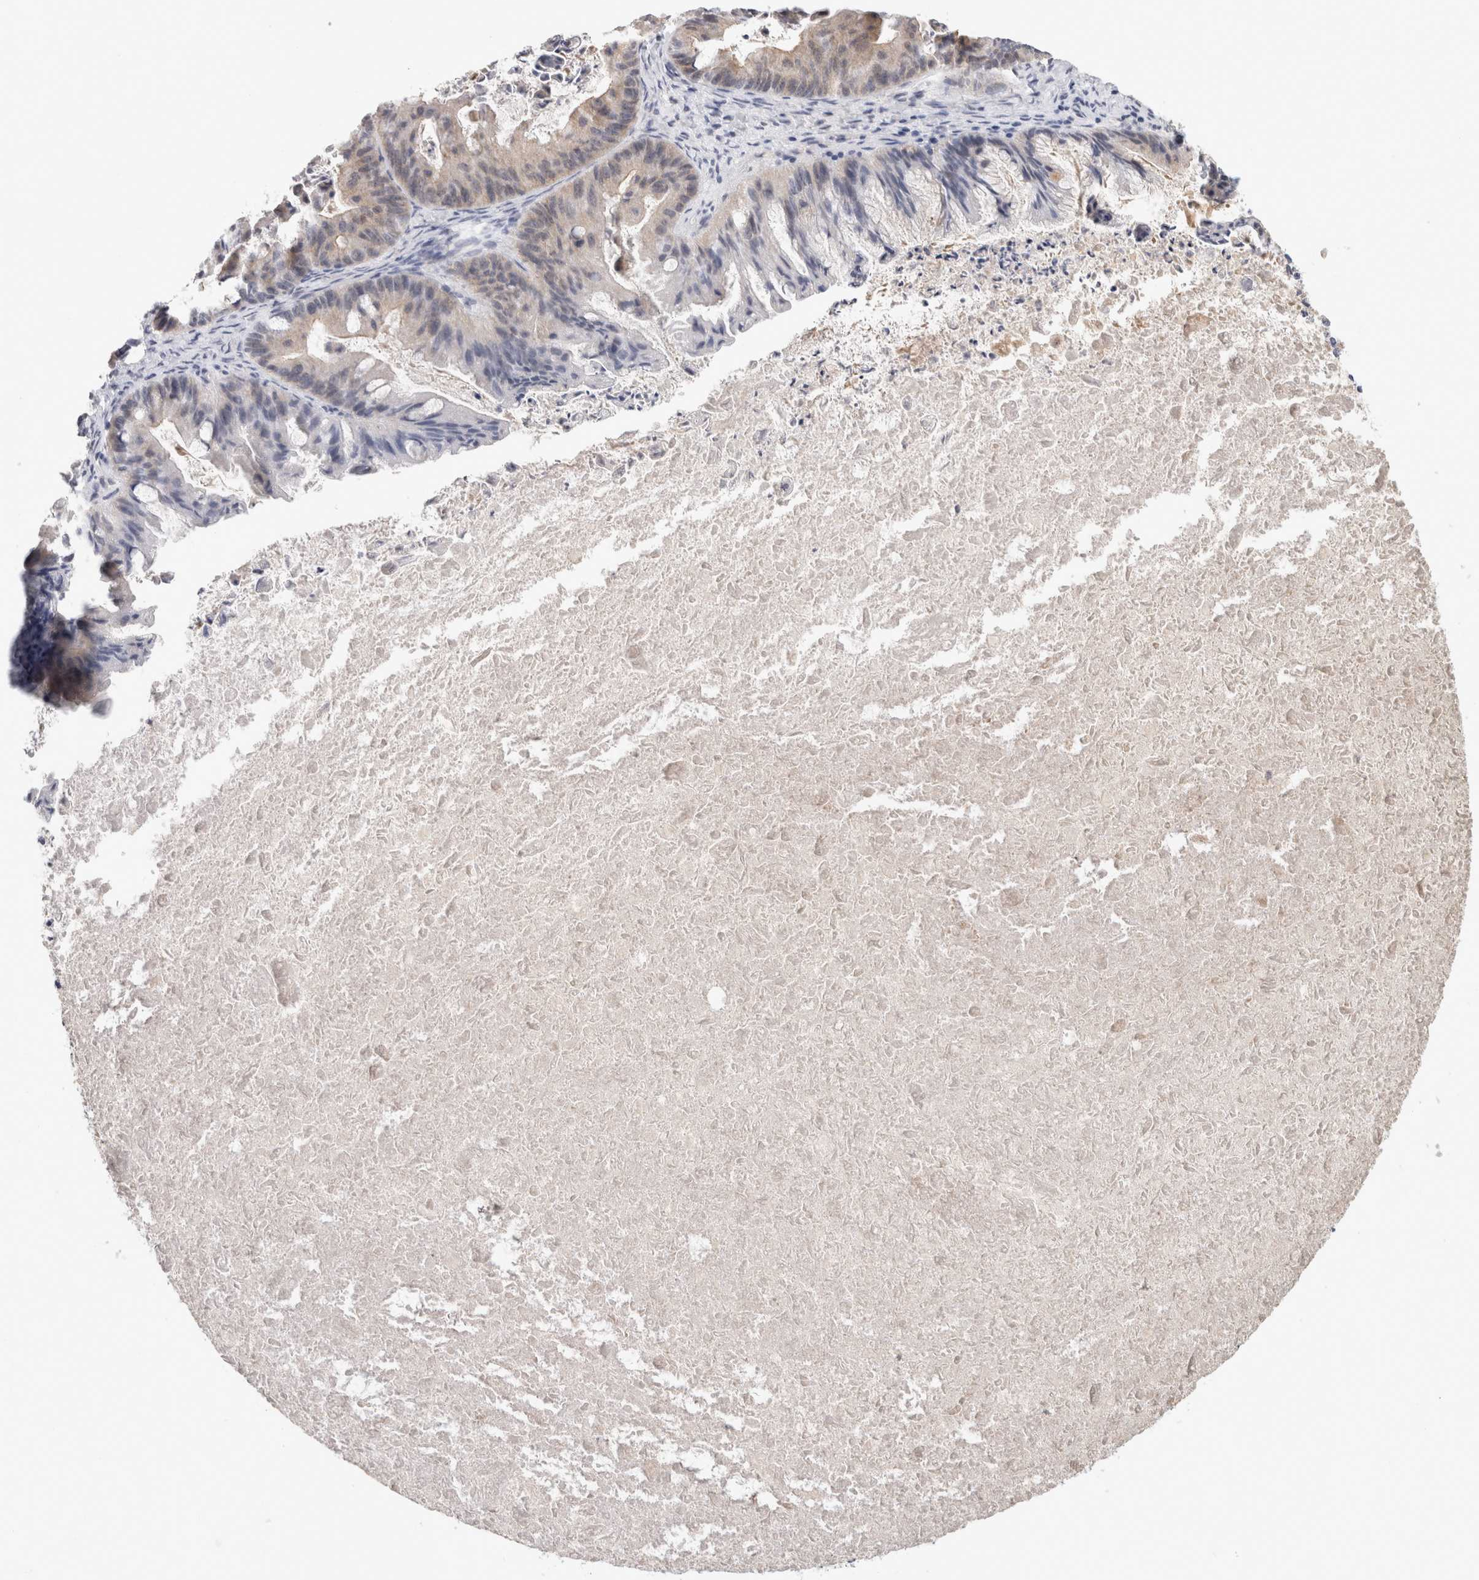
{"staining": {"intensity": "weak", "quantity": "<25%", "location": "cytoplasmic/membranous"}, "tissue": "ovarian cancer", "cell_type": "Tumor cells", "image_type": "cancer", "snomed": [{"axis": "morphology", "description": "Cystadenocarcinoma, mucinous, NOS"}, {"axis": "topography", "description": "Ovary"}], "caption": "An IHC histopathology image of mucinous cystadenocarcinoma (ovarian) is shown. There is no staining in tumor cells of mucinous cystadenocarcinoma (ovarian).", "gene": "AFP", "patient": {"sex": "female", "age": 37}}